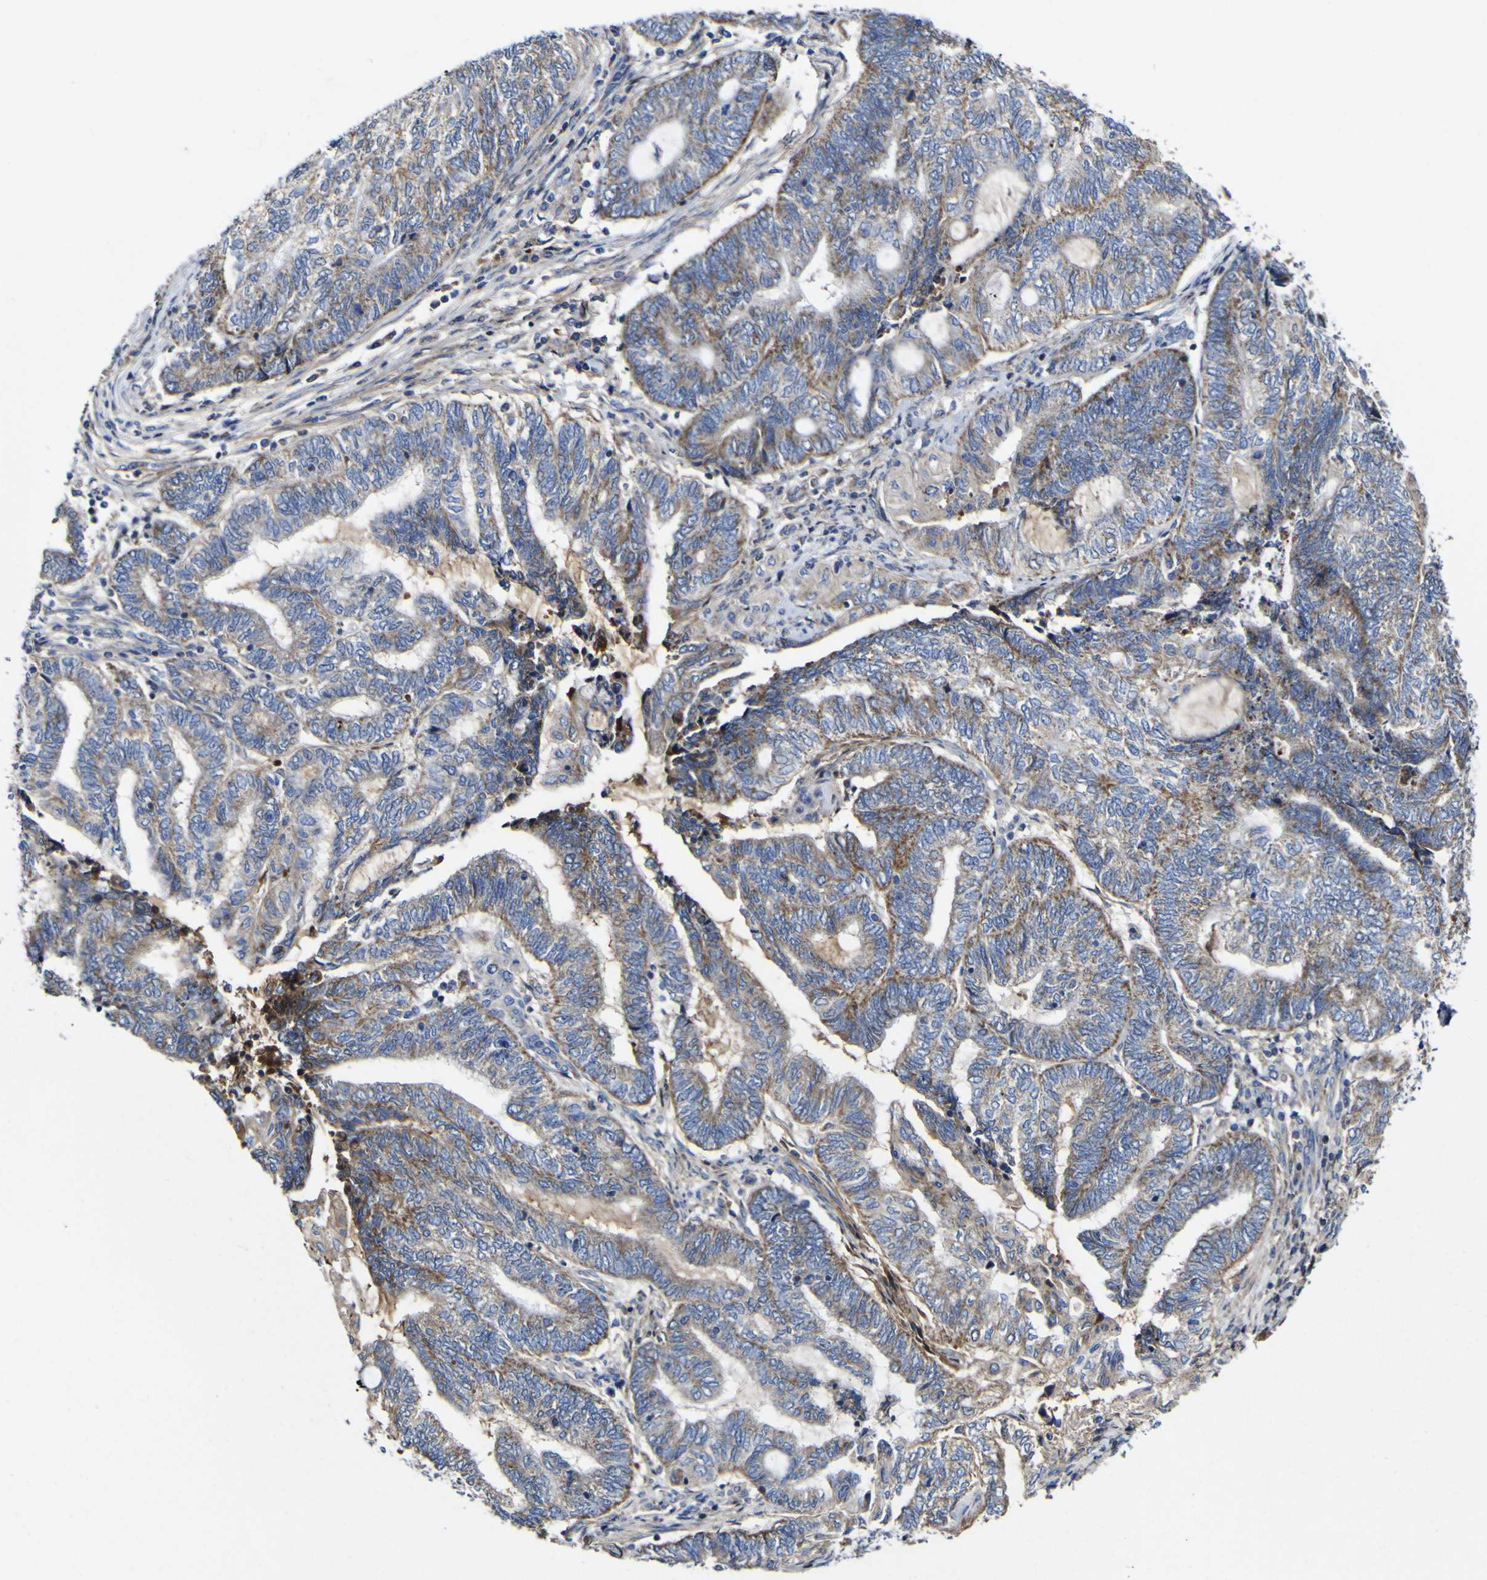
{"staining": {"intensity": "moderate", "quantity": ">75%", "location": "cytoplasmic/membranous"}, "tissue": "endometrial cancer", "cell_type": "Tumor cells", "image_type": "cancer", "snomed": [{"axis": "morphology", "description": "Adenocarcinoma, NOS"}, {"axis": "topography", "description": "Uterus"}, {"axis": "topography", "description": "Endometrium"}], "caption": "Human endometrial adenocarcinoma stained for a protein (brown) shows moderate cytoplasmic/membranous positive staining in about >75% of tumor cells.", "gene": "CCDC90B", "patient": {"sex": "female", "age": 70}}